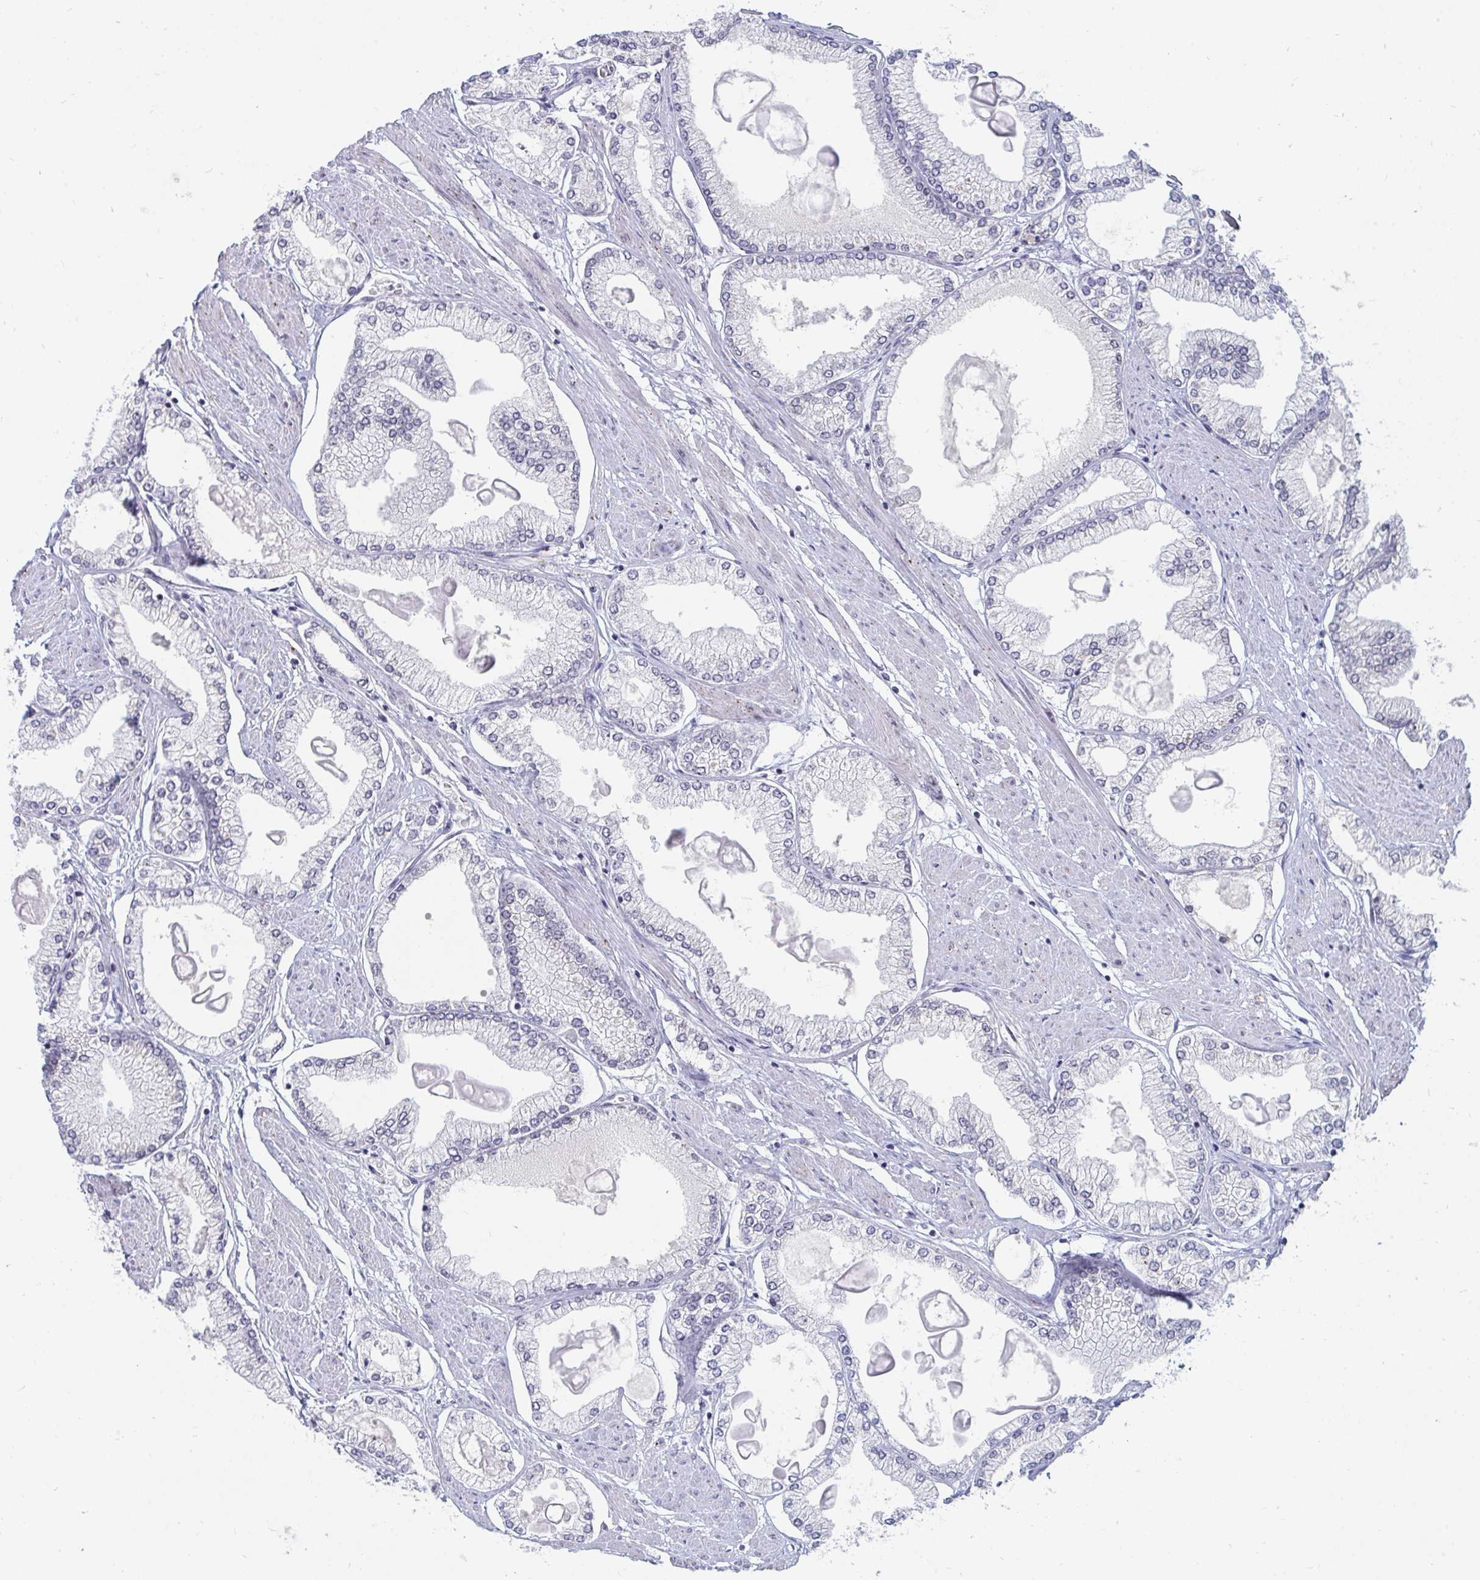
{"staining": {"intensity": "negative", "quantity": "none", "location": "none"}, "tissue": "prostate cancer", "cell_type": "Tumor cells", "image_type": "cancer", "snomed": [{"axis": "morphology", "description": "Adenocarcinoma, High grade"}, {"axis": "topography", "description": "Prostate"}], "caption": "Immunohistochemistry histopathology image of human adenocarcinoma (high-grade) (prostate) stained for a protein (brown), which reveals no staining in tumor cells.", "gene": "TRIP12", "patient": {"sex": "male", "age": 68}}